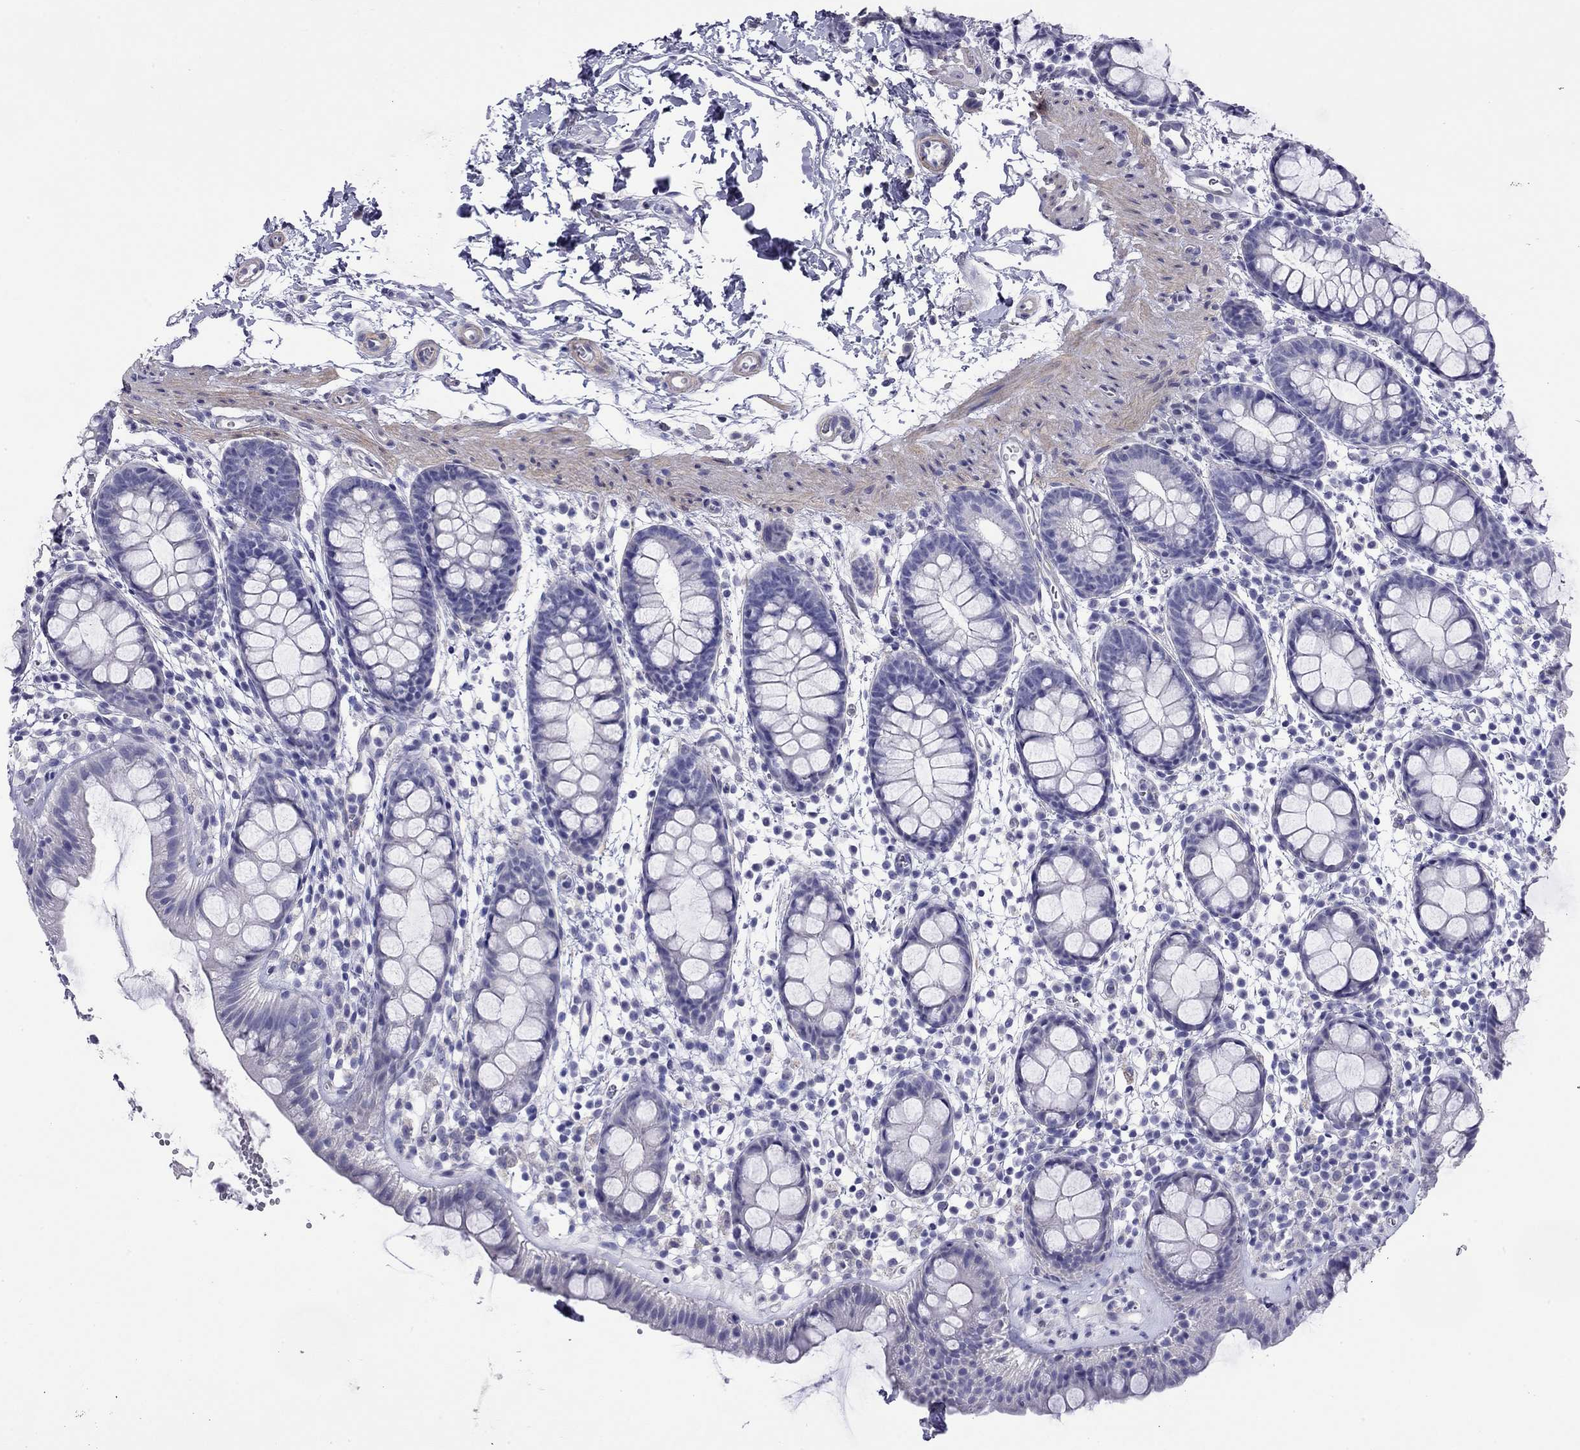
{"staining": {"intensity": "negative", "quantity": "none", "location": "none"}, "tissue": "rectum", "cell_type": "Glandular cells", "image_type": "normal", "snomed": [{"axis": "morphology", "description": "Normal tissue, NOS"}, {"axis": "topography", "description": "Rectum"}], "caption": "Benign rectum was stained to show a protein in brown. There is no significant expression in glandular cells. (DAB immunohistochemistry visualized using brightfield microscopy, high magnification).", "gene": "KIAA2012", "patient": {"sex": "male", "age": 57}}